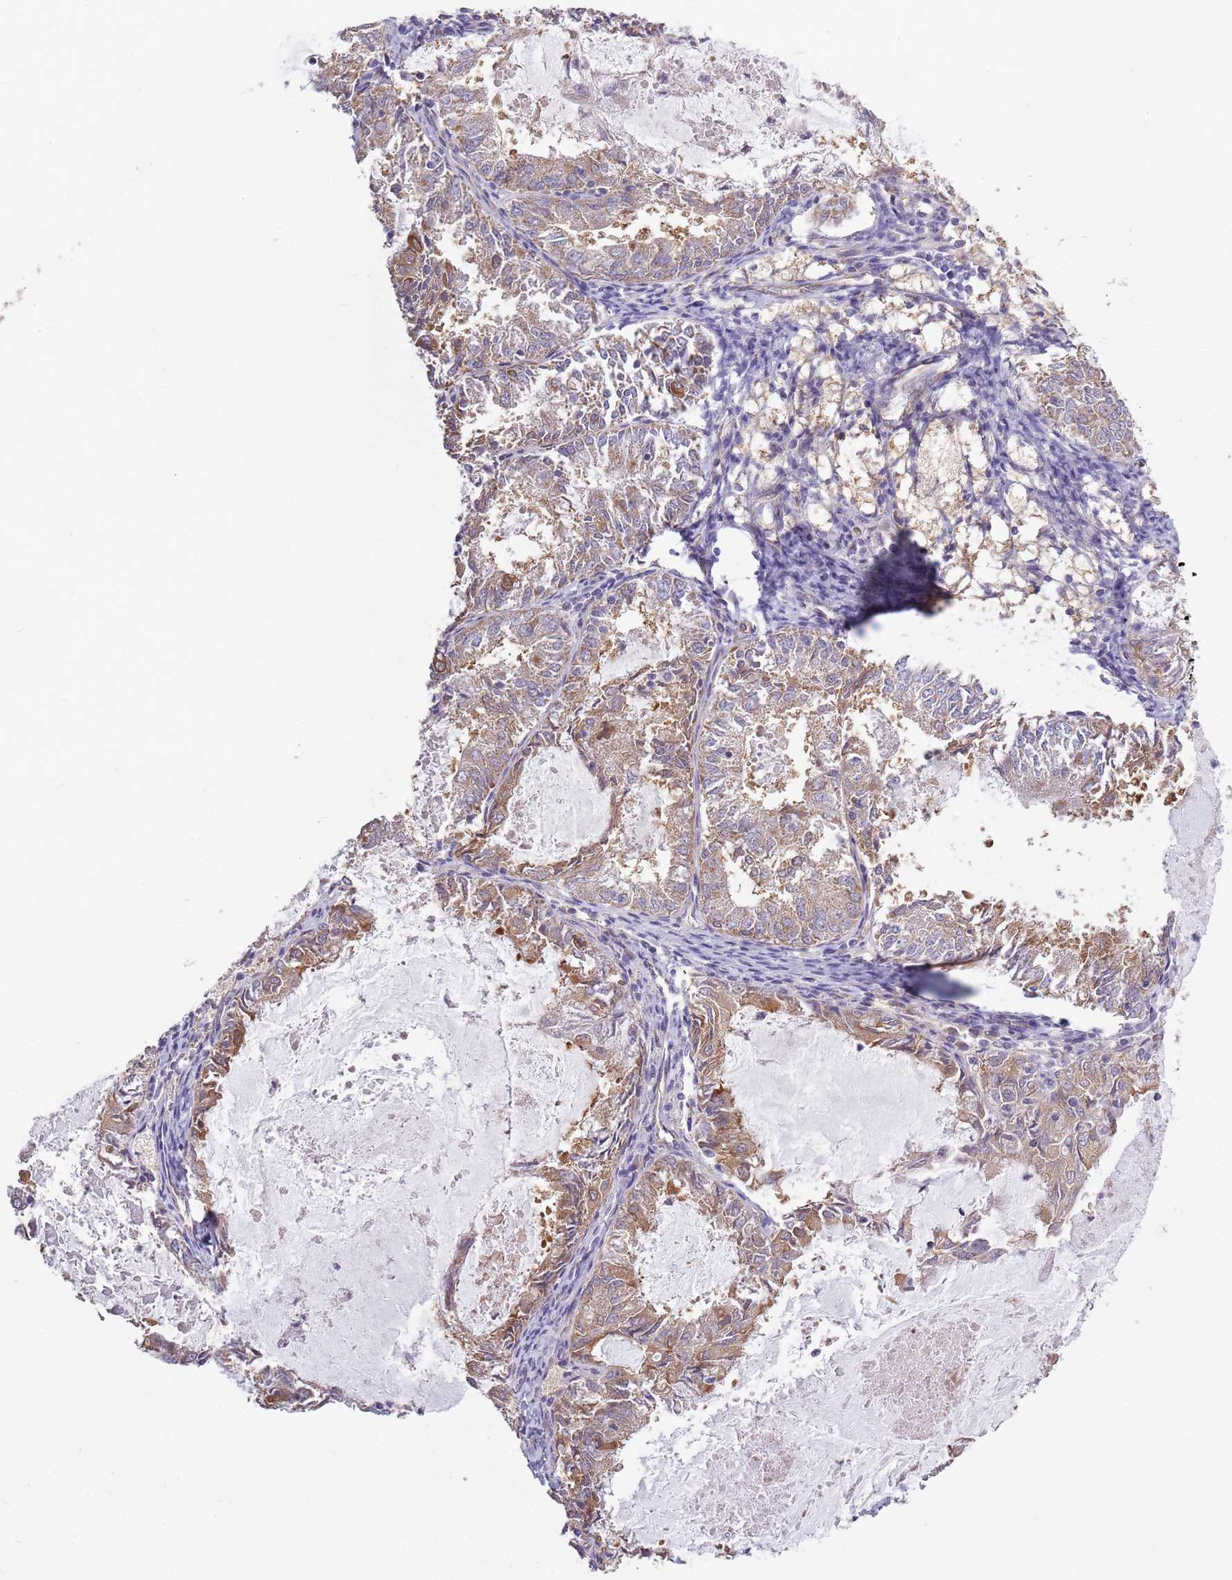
{"staining": {"intensity": "moderate", "quantity": ">75%", "location": "cytoplasmic/membranous"}, "tissue": "endometrial cancer", "cell_type": "Tumor cells", "image_type": "cancer", "snomed": [{"axis": "morphology", "description": "Adenocarcinoma, NOS"}, {"axis": "topography", "description": "Endometrium"}], "caption": "Immunohistochemical staining of human endometrial cancer demonstrates medium levels of moderate cytoplasmic/membranous protein positivity in approximately >75% of tumor cells. Nuclei are stained in blue.", "gene": "COQ5", "patient": {"sex": "female", "age": 57}}